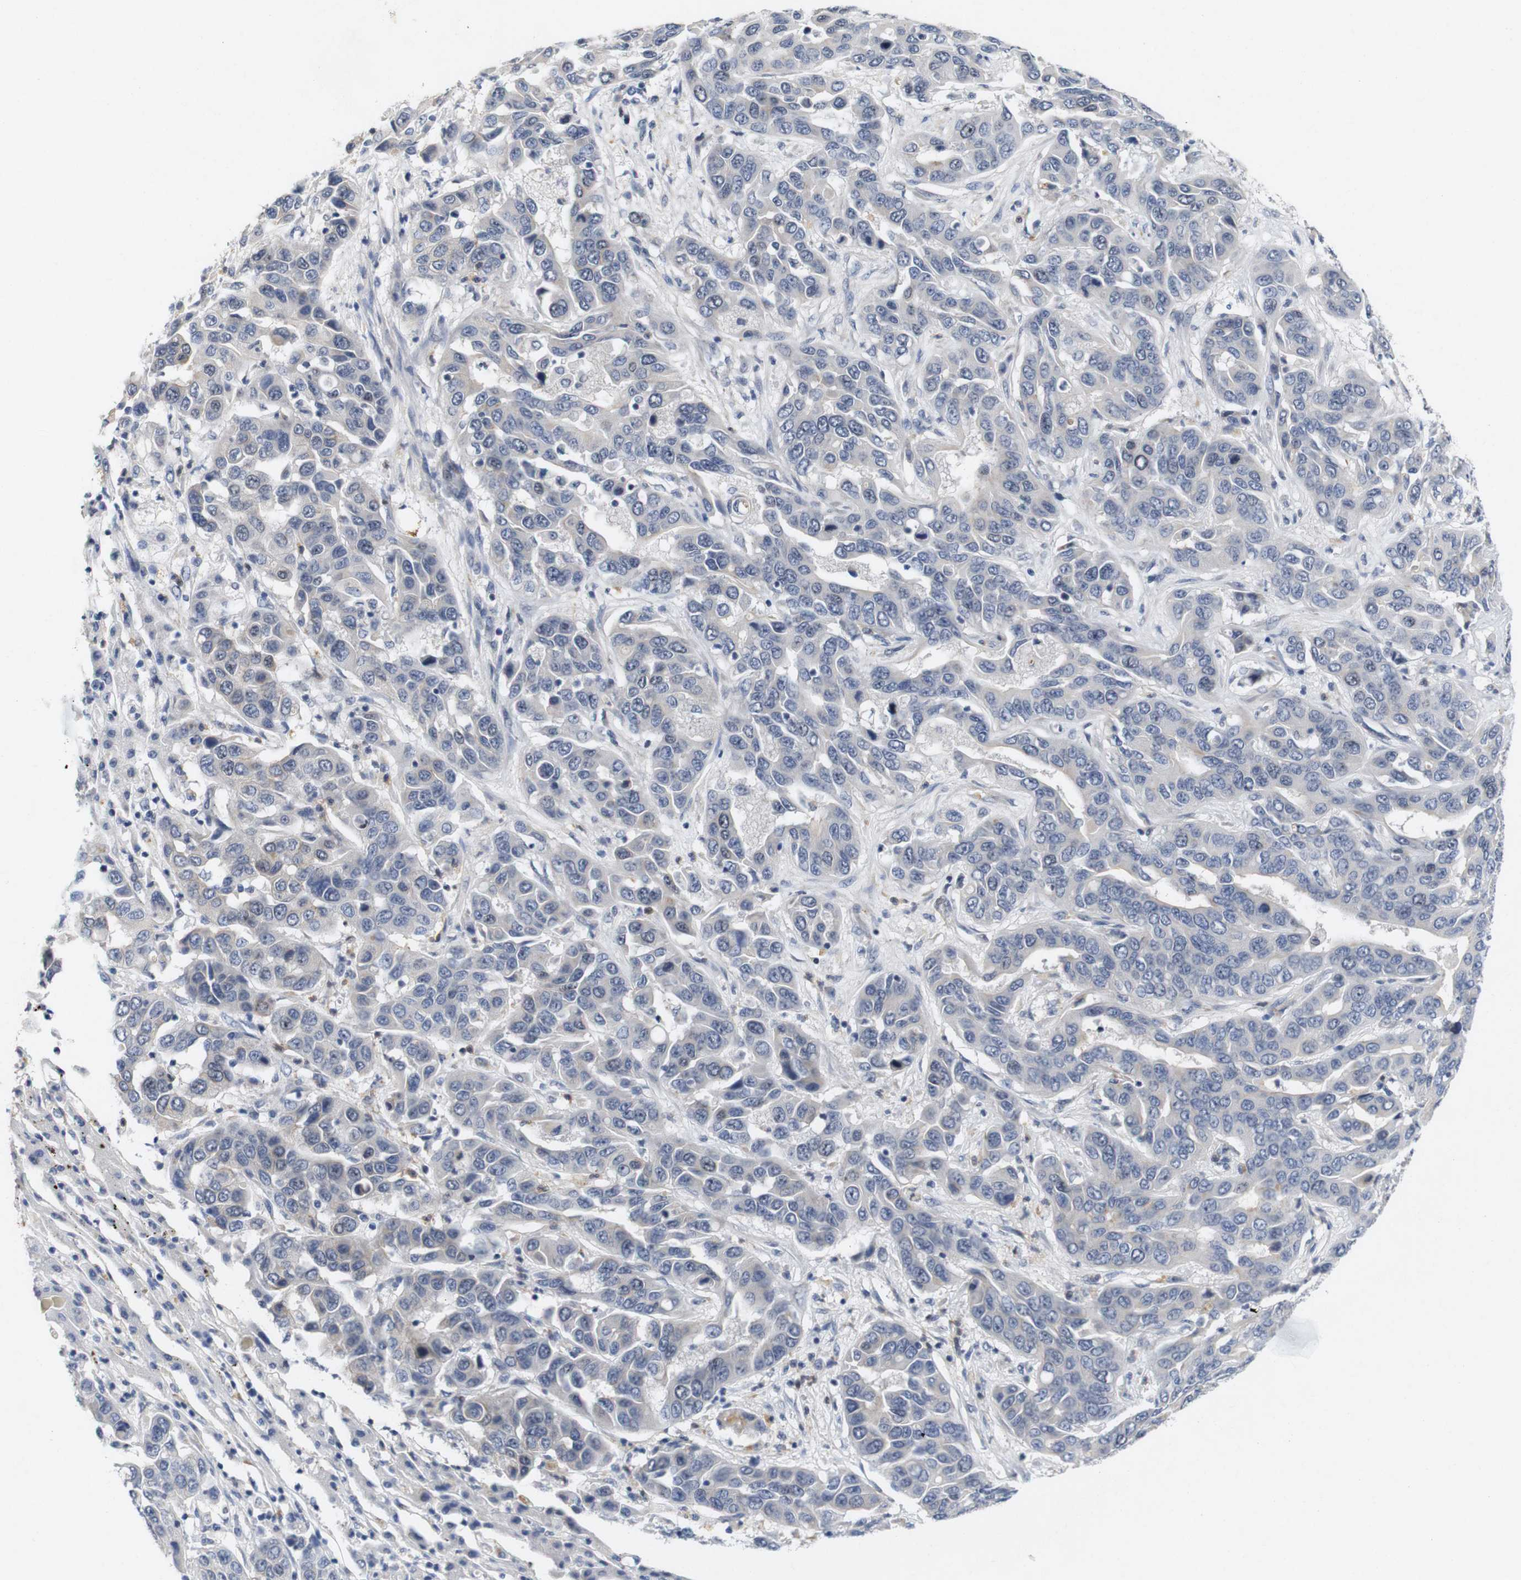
{"staining": {"intensity": "negative", "quantity": "none", "location": "none"}, "tissue": "liver cancer", "cell_type": "Tumor cells", "image_type": "cancer", "snomed": [{"axis": "morphology", "description": "Cholangiocarcinoma"}, {"axis": "topography", "description": "Liver"}], "caption": "Liver cholangiocarcinoma was stained to show a protein in brown. There is no significant expression in tumor cells.", "gene": "CYB561", "patient": {"sex": "female", "age": 52}}